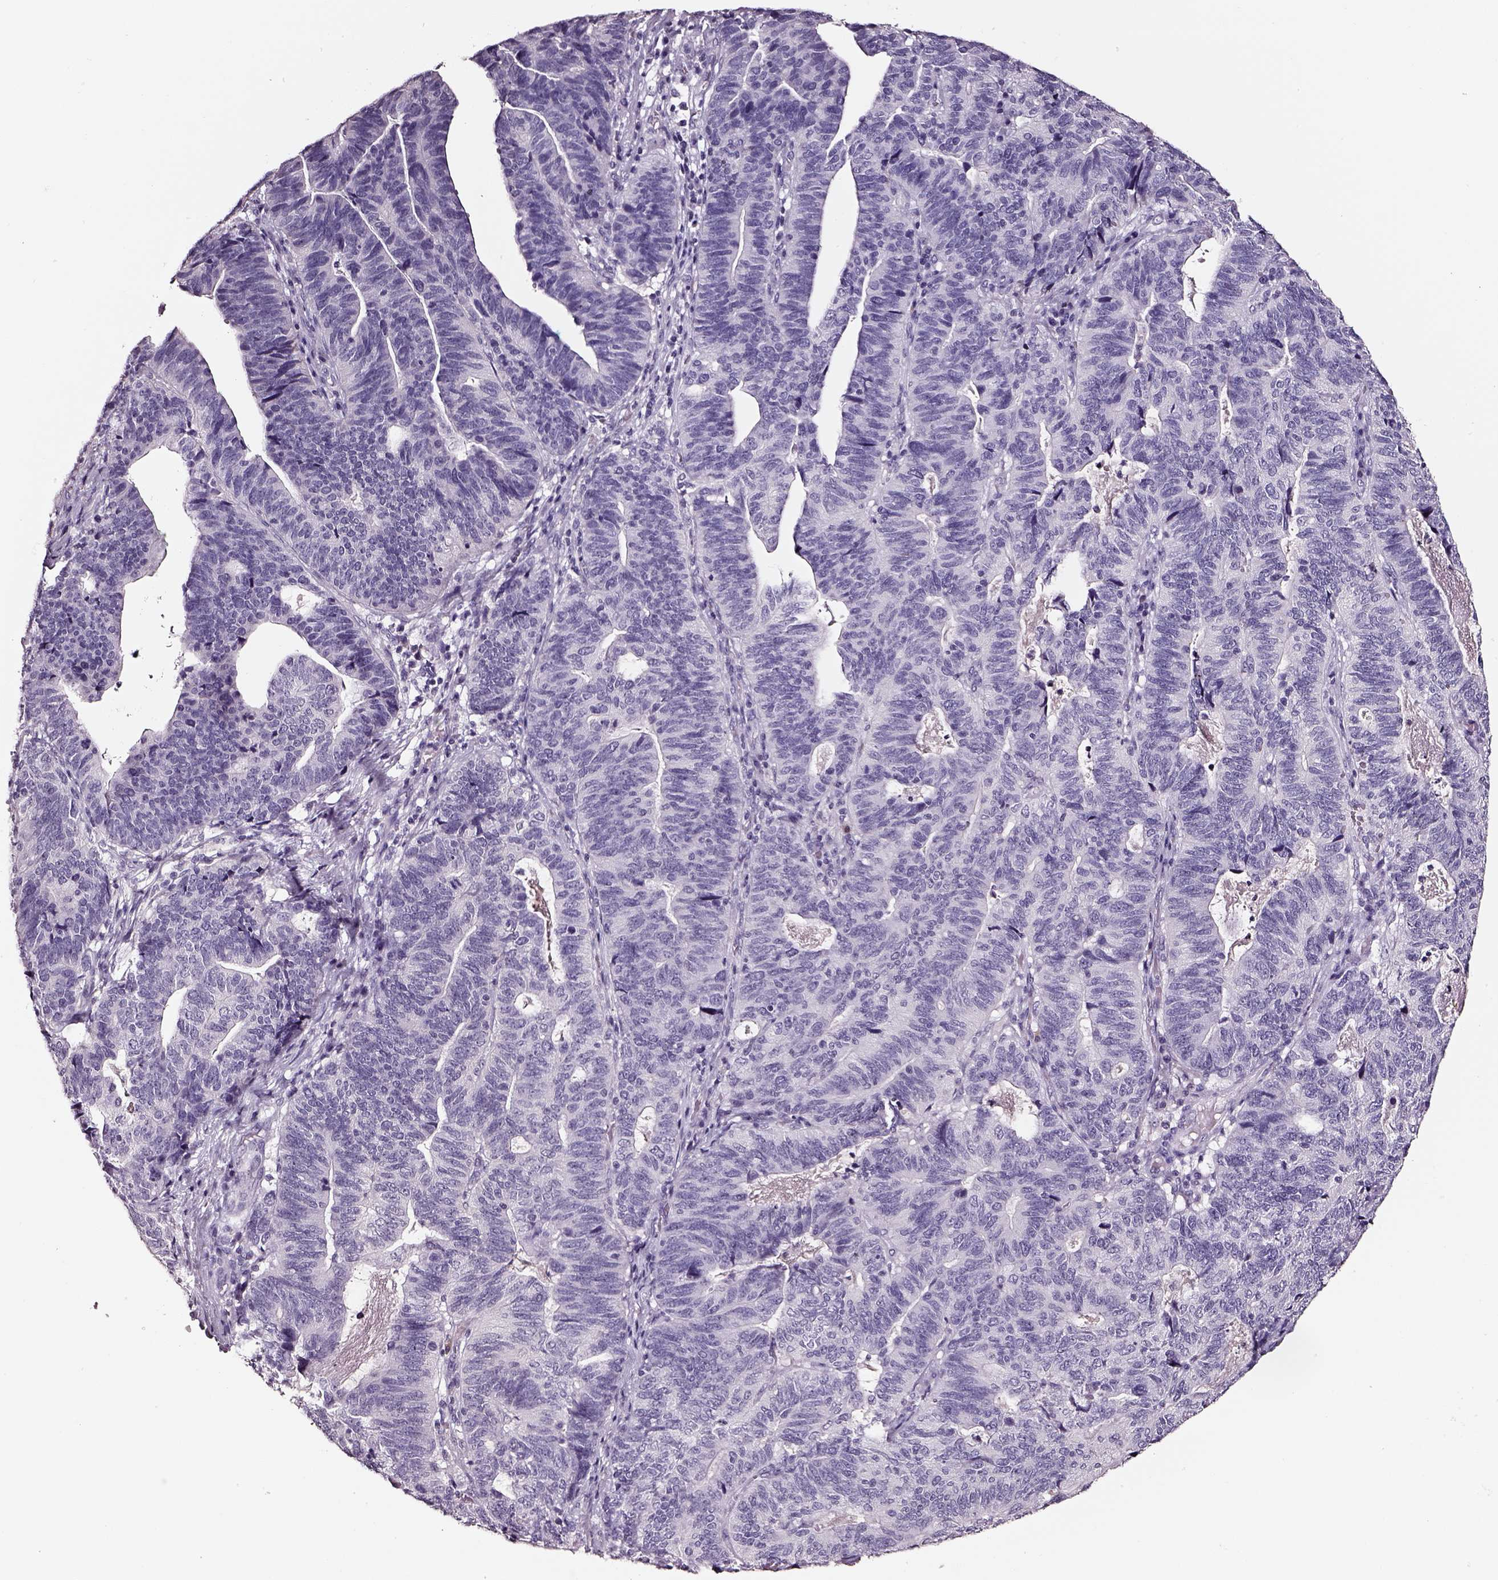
{"staining": {"intensity": "negative", "quantity": "none", "location": "none"}, "tissue": "stomach cancer", "cell_type": "Tumor cells", "image_type": "cancer", "snomed": [{"axis": "morphology", "description": "Adenocarcinoma, NOS"}, {"axis": "topography", "description": "Stomach, upper"}], "caption": "Tumor cells are negative for protein expression in human adenocarcinoma (stomach).", "gene": "SMIM17", "patient": {"sex": "female", "age": 67}}